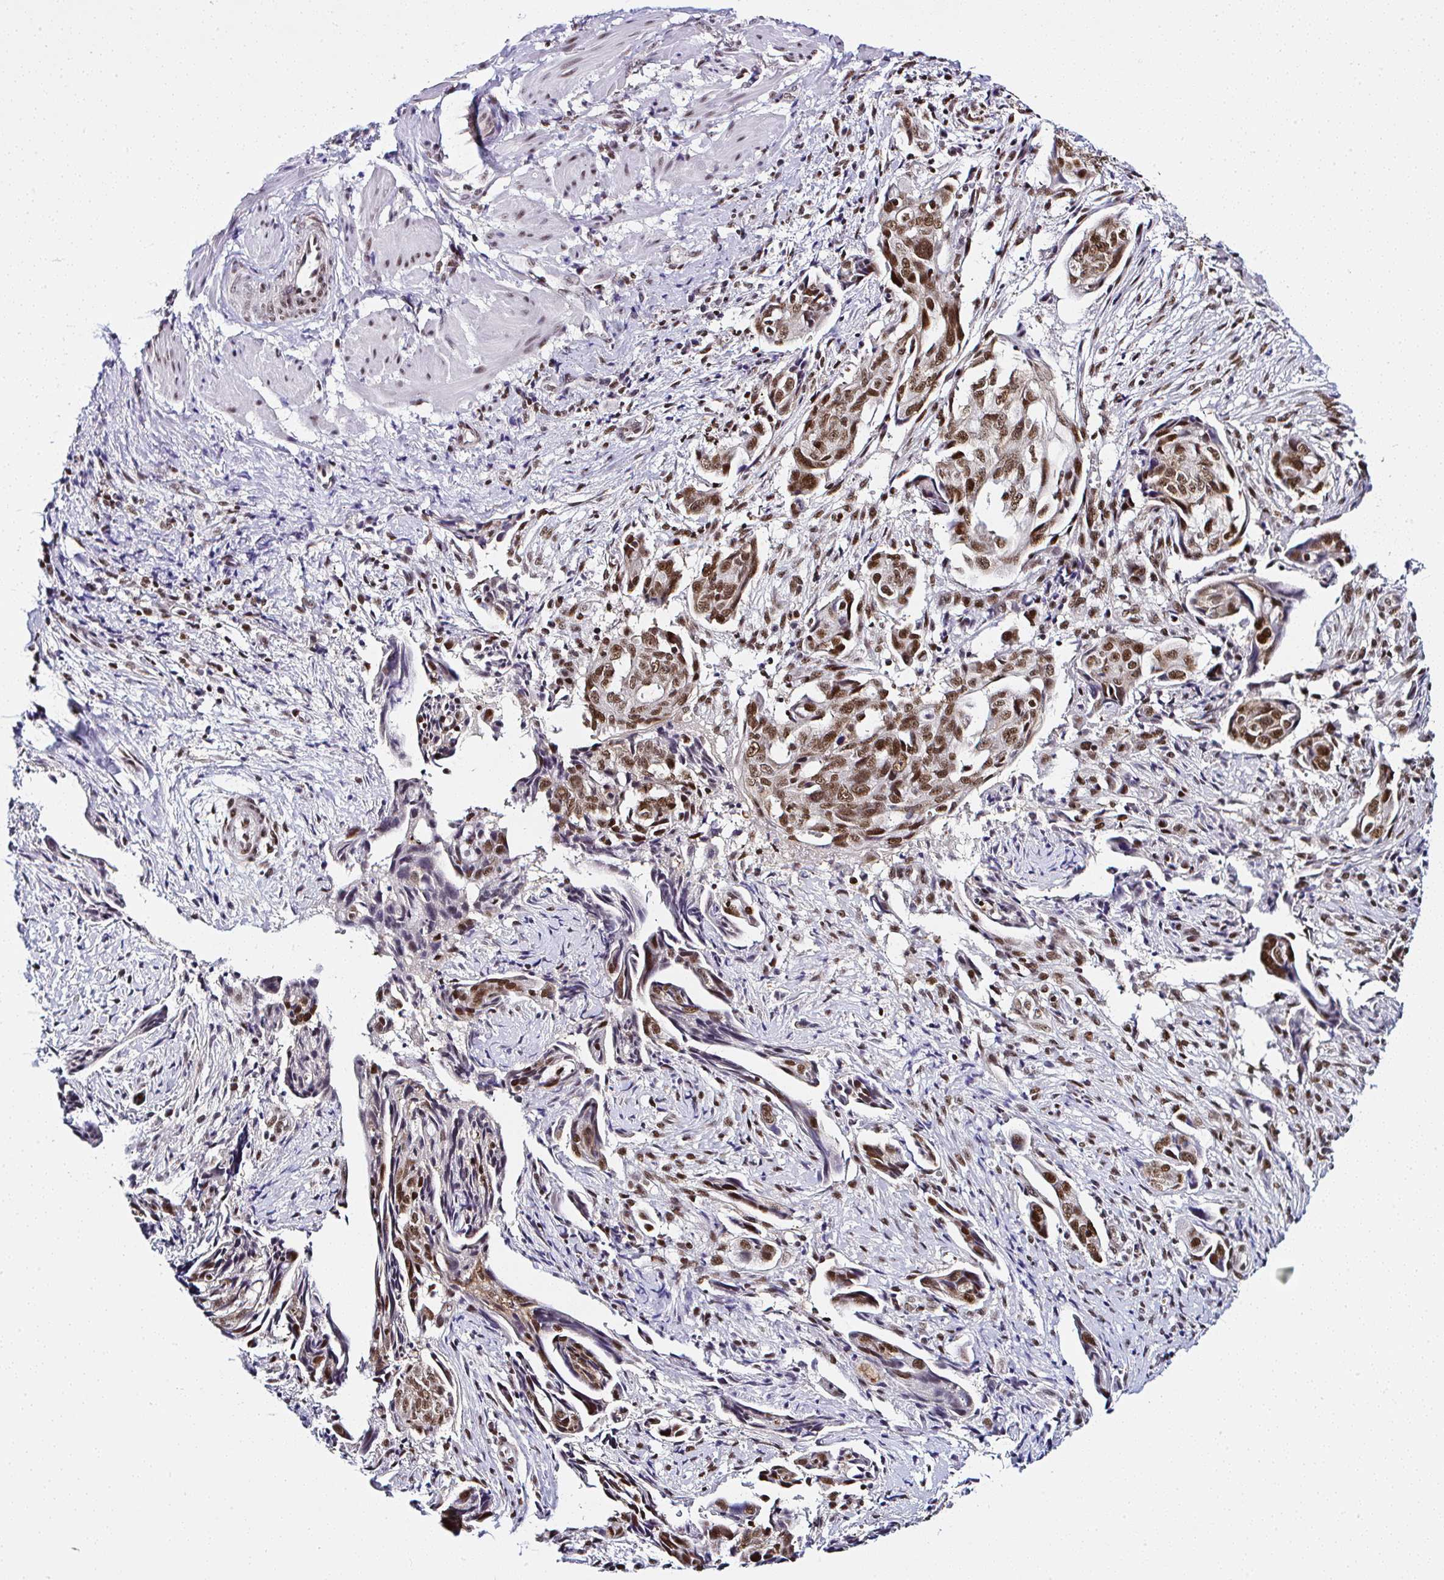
{"staining": {"intensity": "moderate", "quantity": ">75%", "location": "nuclear"}, "tissue": "ovarian cancer", "cell_type": "Tumor cells", "image_type": "cancer", "snomed": [{"axis": "morphology", "description": "Carcinoma, endometroid"}, {"axis": "topography", "description": "Ovary"}], "caption": "Ovarian endometroid carcinoma tissue displays moderate nuclear positivity in about >75% of tumor cells, visualized by immunohistochemistry.", "gene": "DR1", "patient": {"sex": "female", "age": 70}}